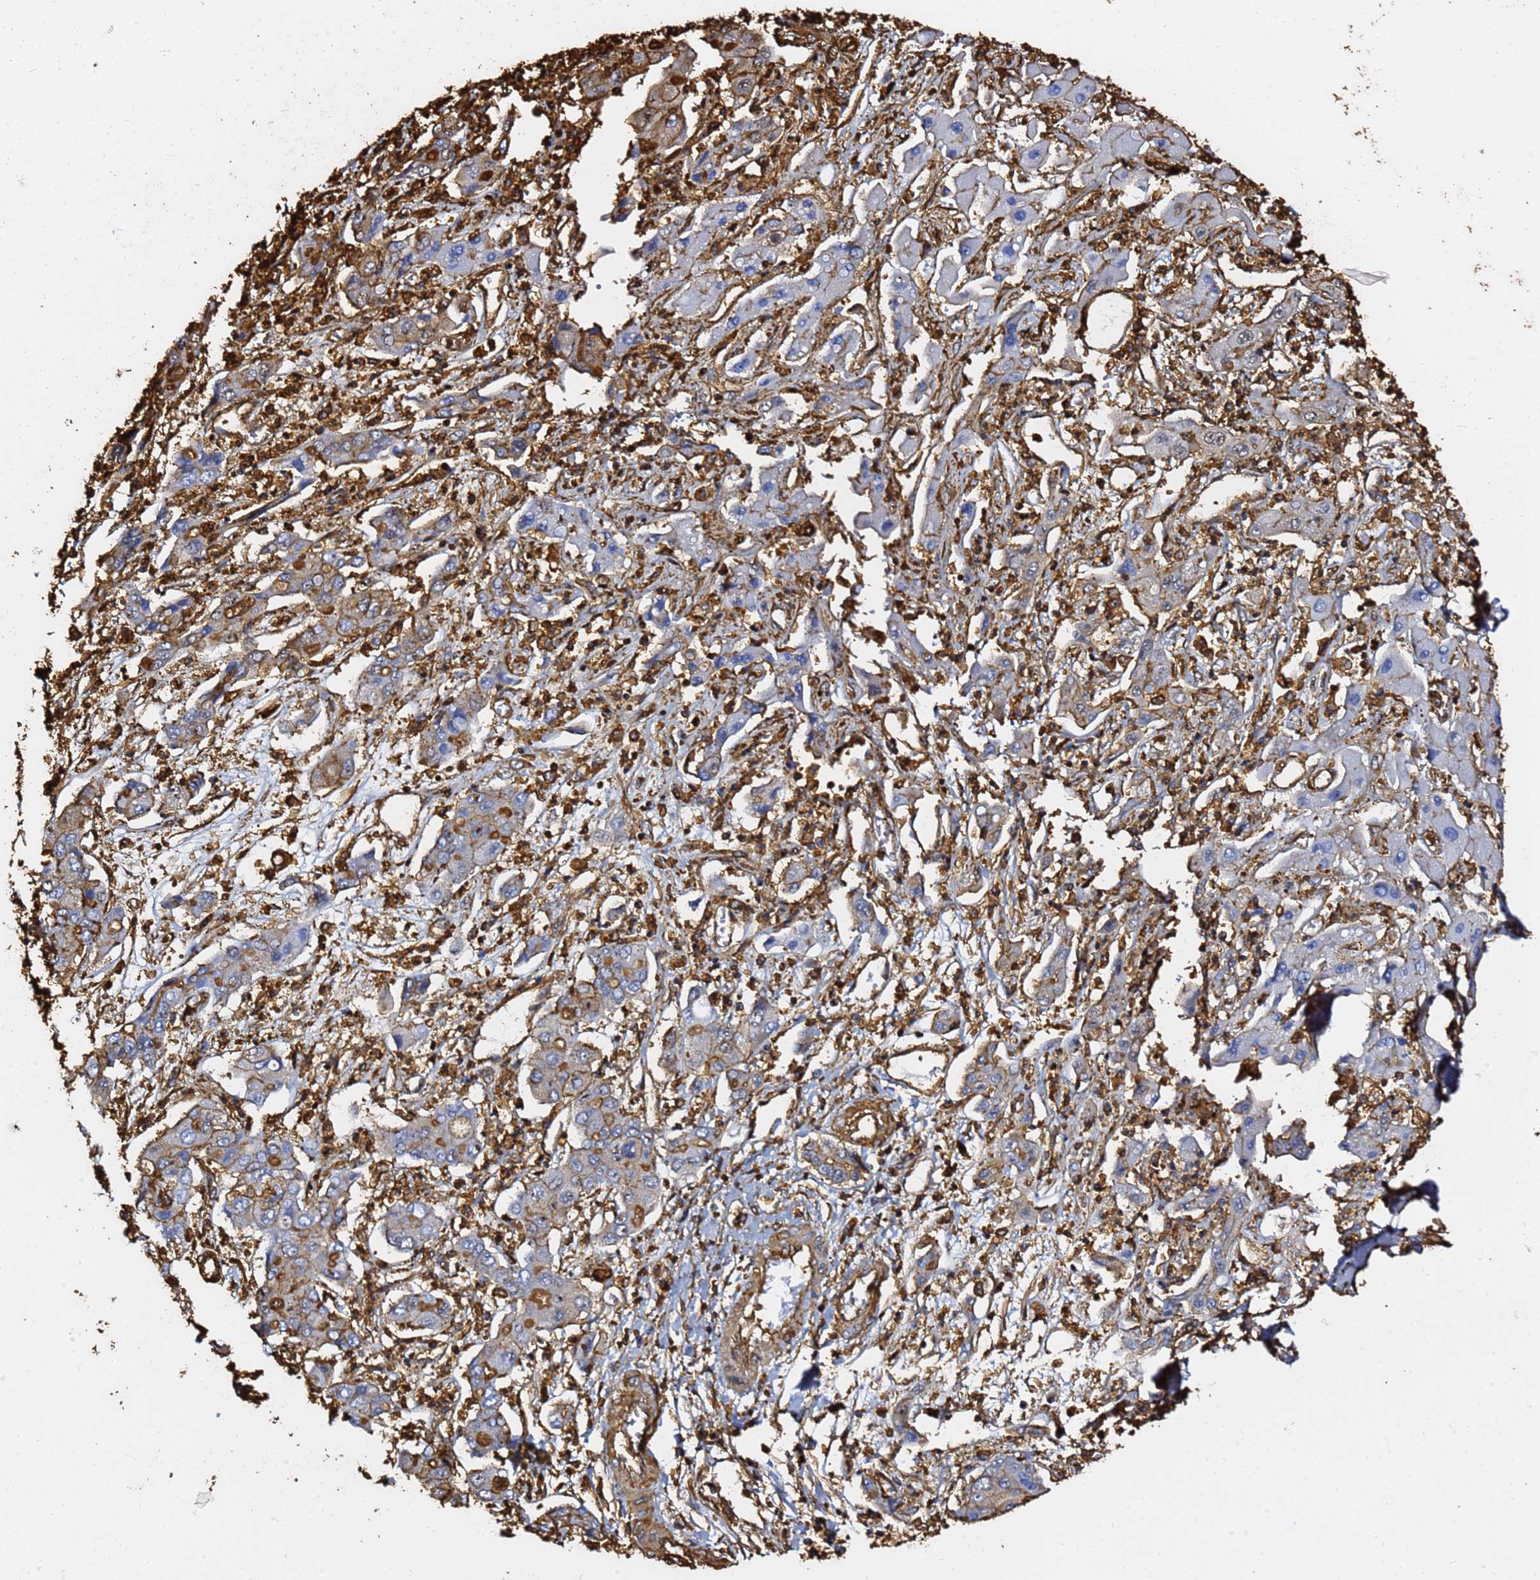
{"staining": {"intensity": "moderate", "quantity": "25%-75%", "location": "cytoplasmic/membranous"}, "tissue": "liver cancer", "cell_type": "Tumor cells", "image_type": "cancer", "snomed": [{"axis": "morphology", "description": "Cholangiocarcinoma"}, {"axis": "topography", "description": "Liver"}], "caption": "Approximately 25%-75% of tumor cells in human liver cholangiocarcinoma exhibit moderate cytoplasmic/membranous protein expression as visualized by brown immunohistochemical staining.", "gene": "ACTB", "patient": {"sex": "male", "age": 67}}